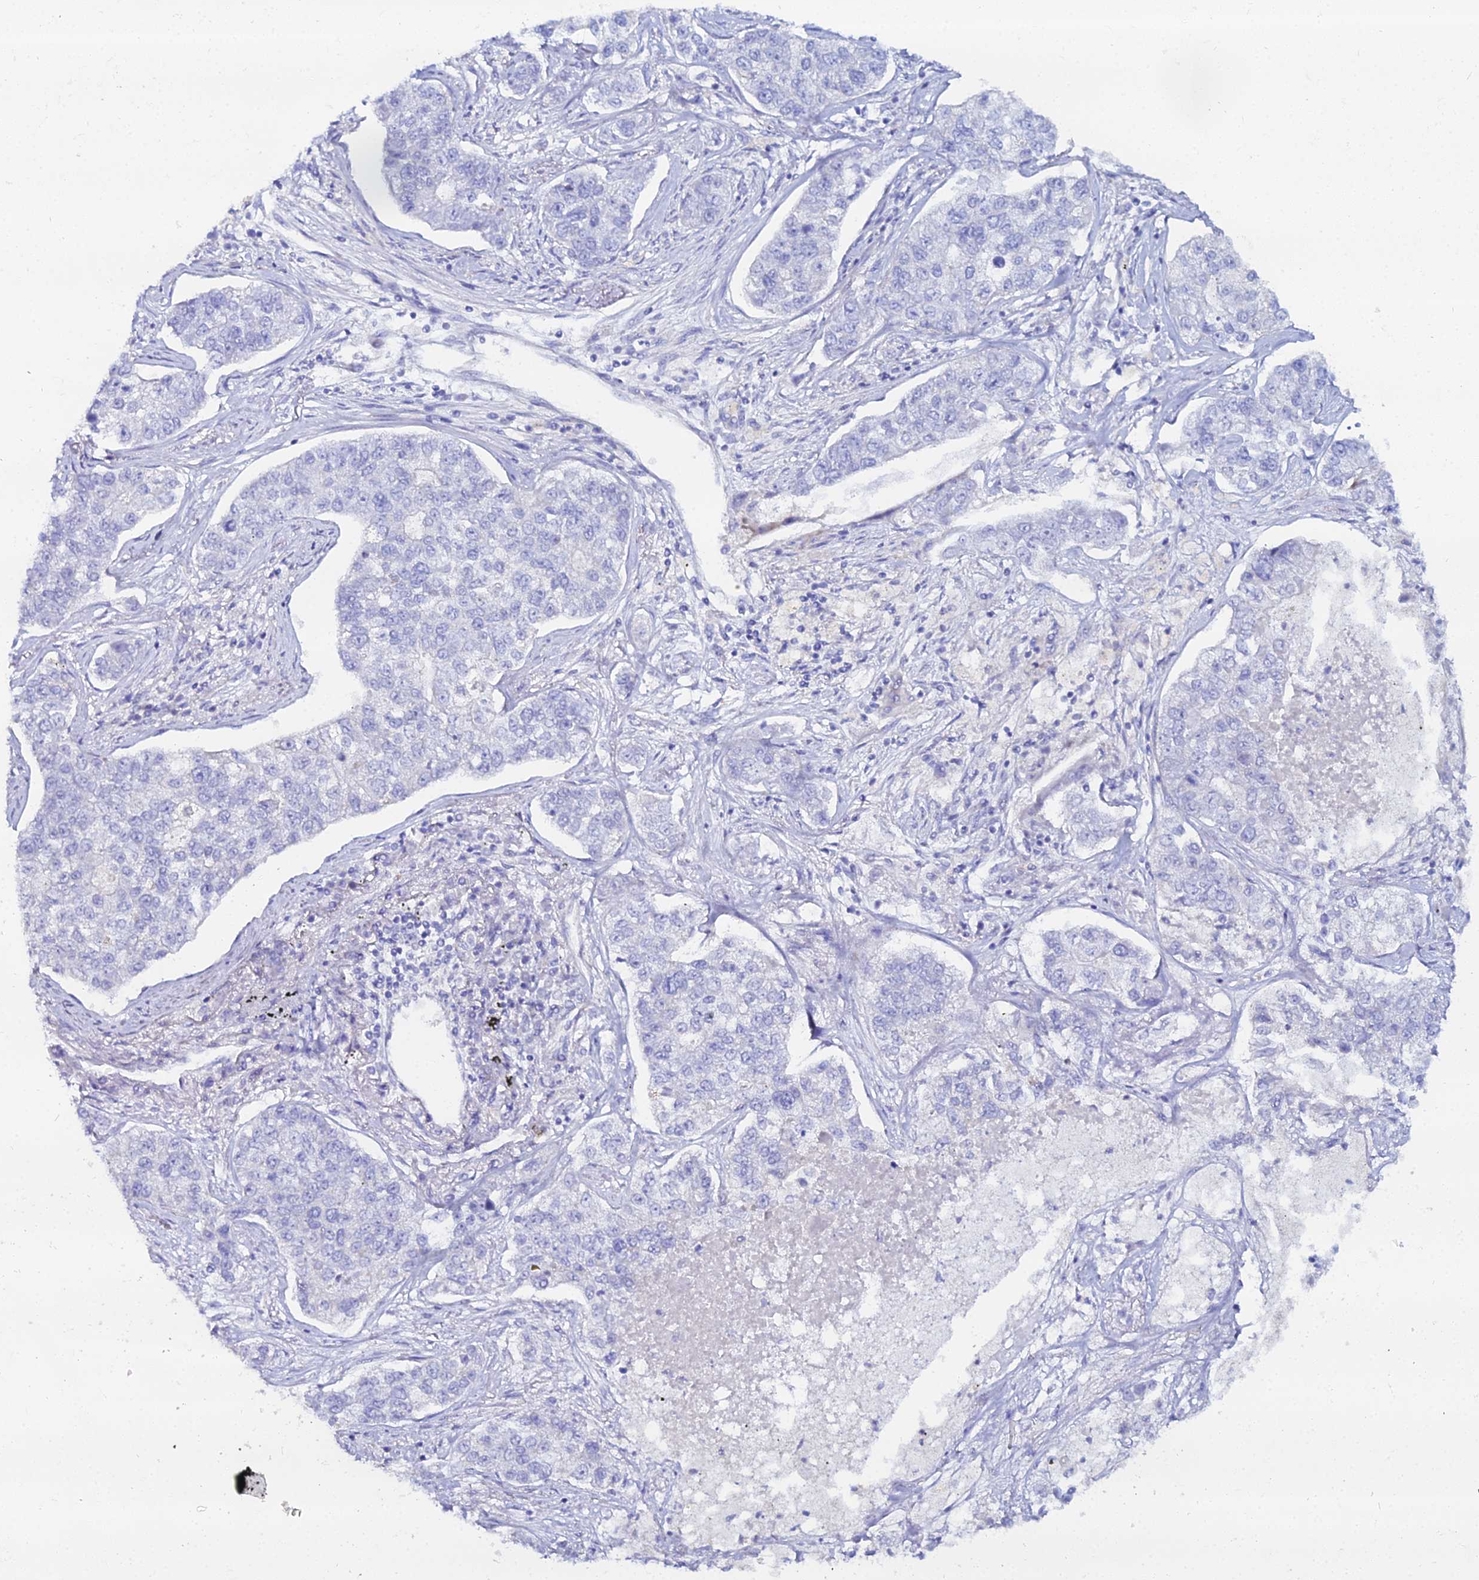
{"staining": {"intensity": "negative", "quantity": "none", "location": "none"}, "tissue": "lung cancer", "cell_type": "Tumor cells", "image_type": "cancer", "snomed": [{"axis": "morphology", "description": "Adenocarcinoma, NOS"}, {"axis": "topography", "description": "Lung"}], "caption": "Immunohistochemistry (IHC) of adenocarcinoma (lung) reveals no positivity in tumor cells.", "gene": "DHX34", "patient": {"sex": "male", "age": 49}}